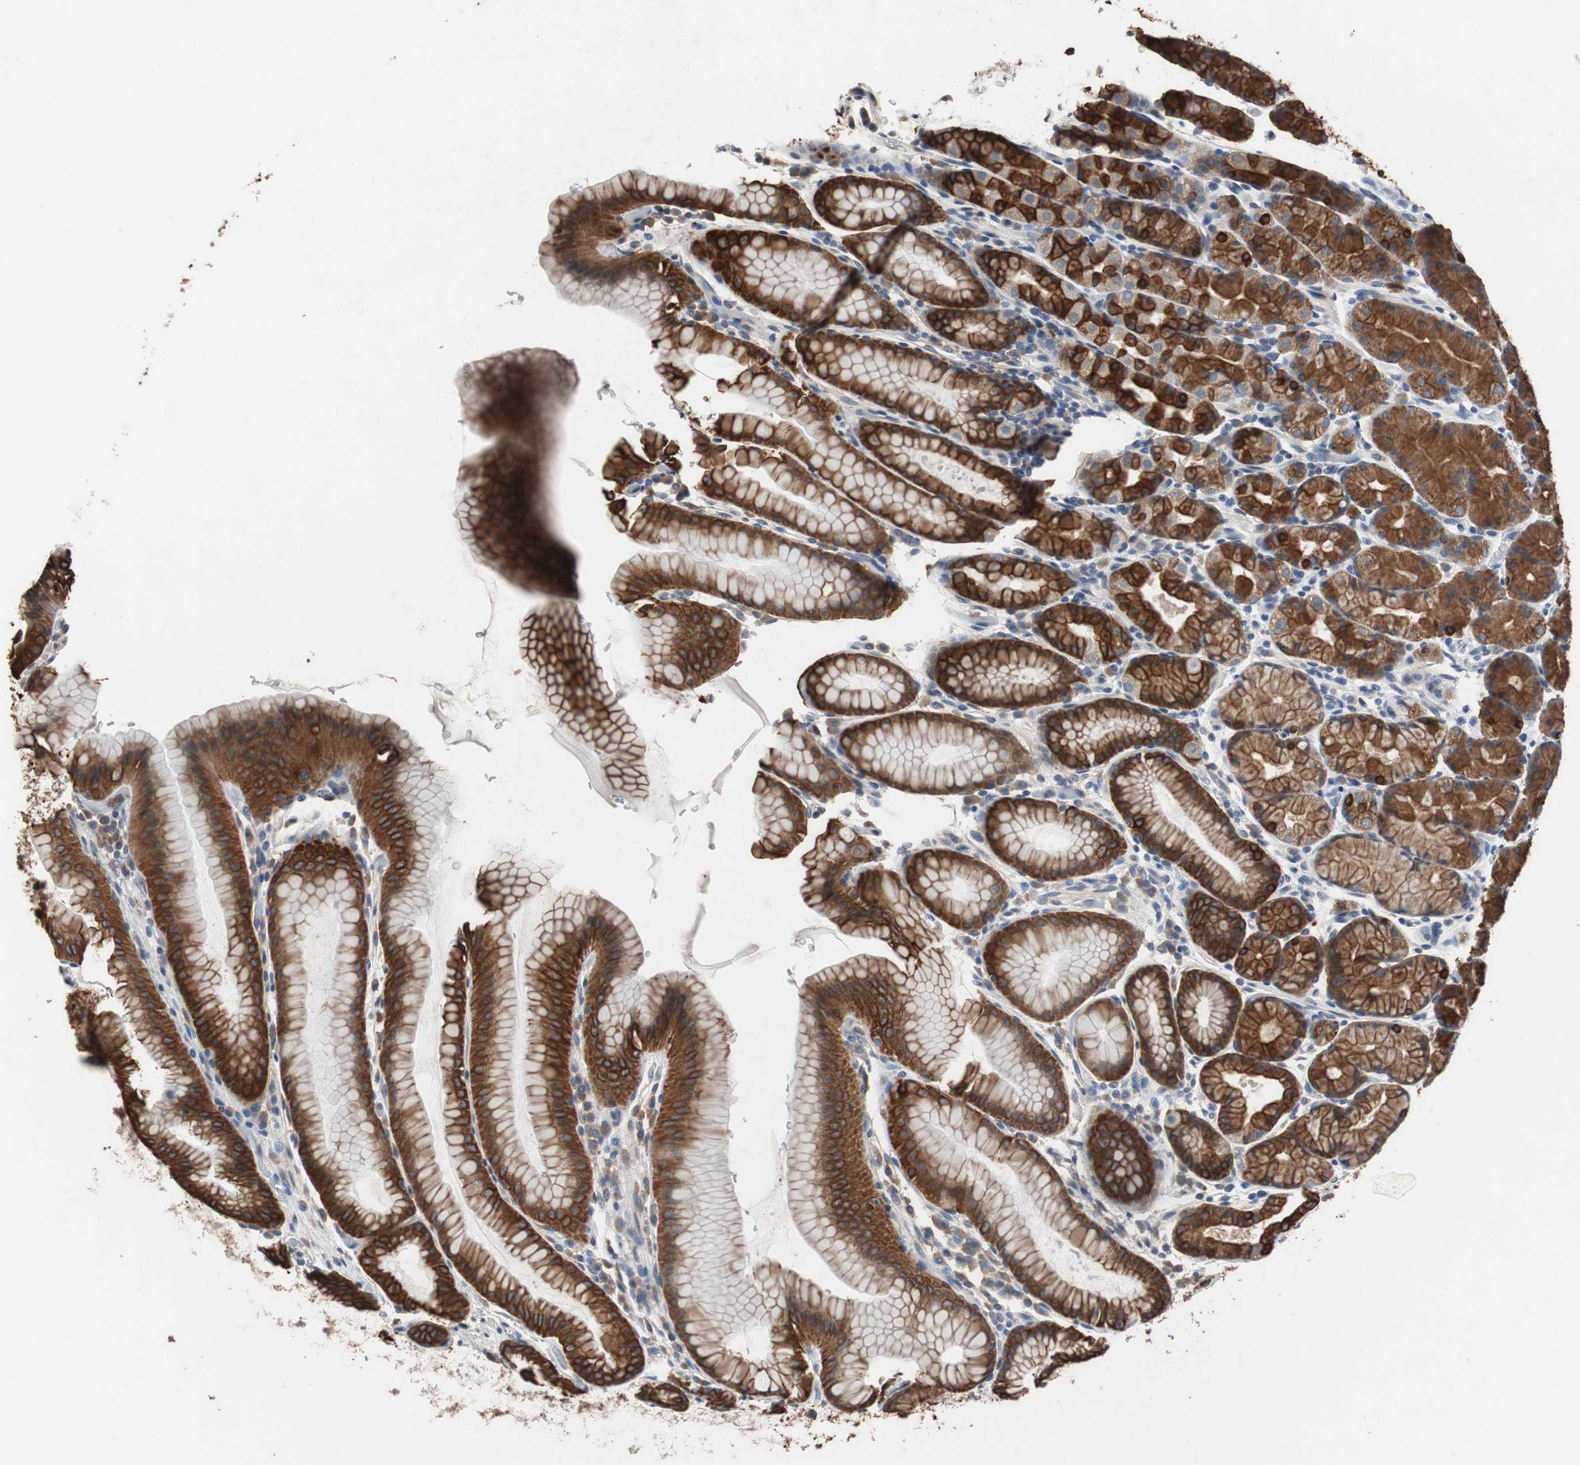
{"staining": {"intensity": "strong", "quantity": ">75%", "location": "cytoplasmic/membranous"}, "tissue": "stomach", "cell_type": "Glandular cells", "image_type": "normal", "snomed": [{"axis": "morphology", "description": "Normal tissue, NOS"}, {"axis": "topography", "description": "Stomach, upper"}], "caption": "This micrograph shows immunohistochemistry staining of normal stomach, with high strong cytoplasmic/membranous positivity in about >75% of glandular cells.", "gene": "USP10", "patient": {"sex": "male", "age": 68}}